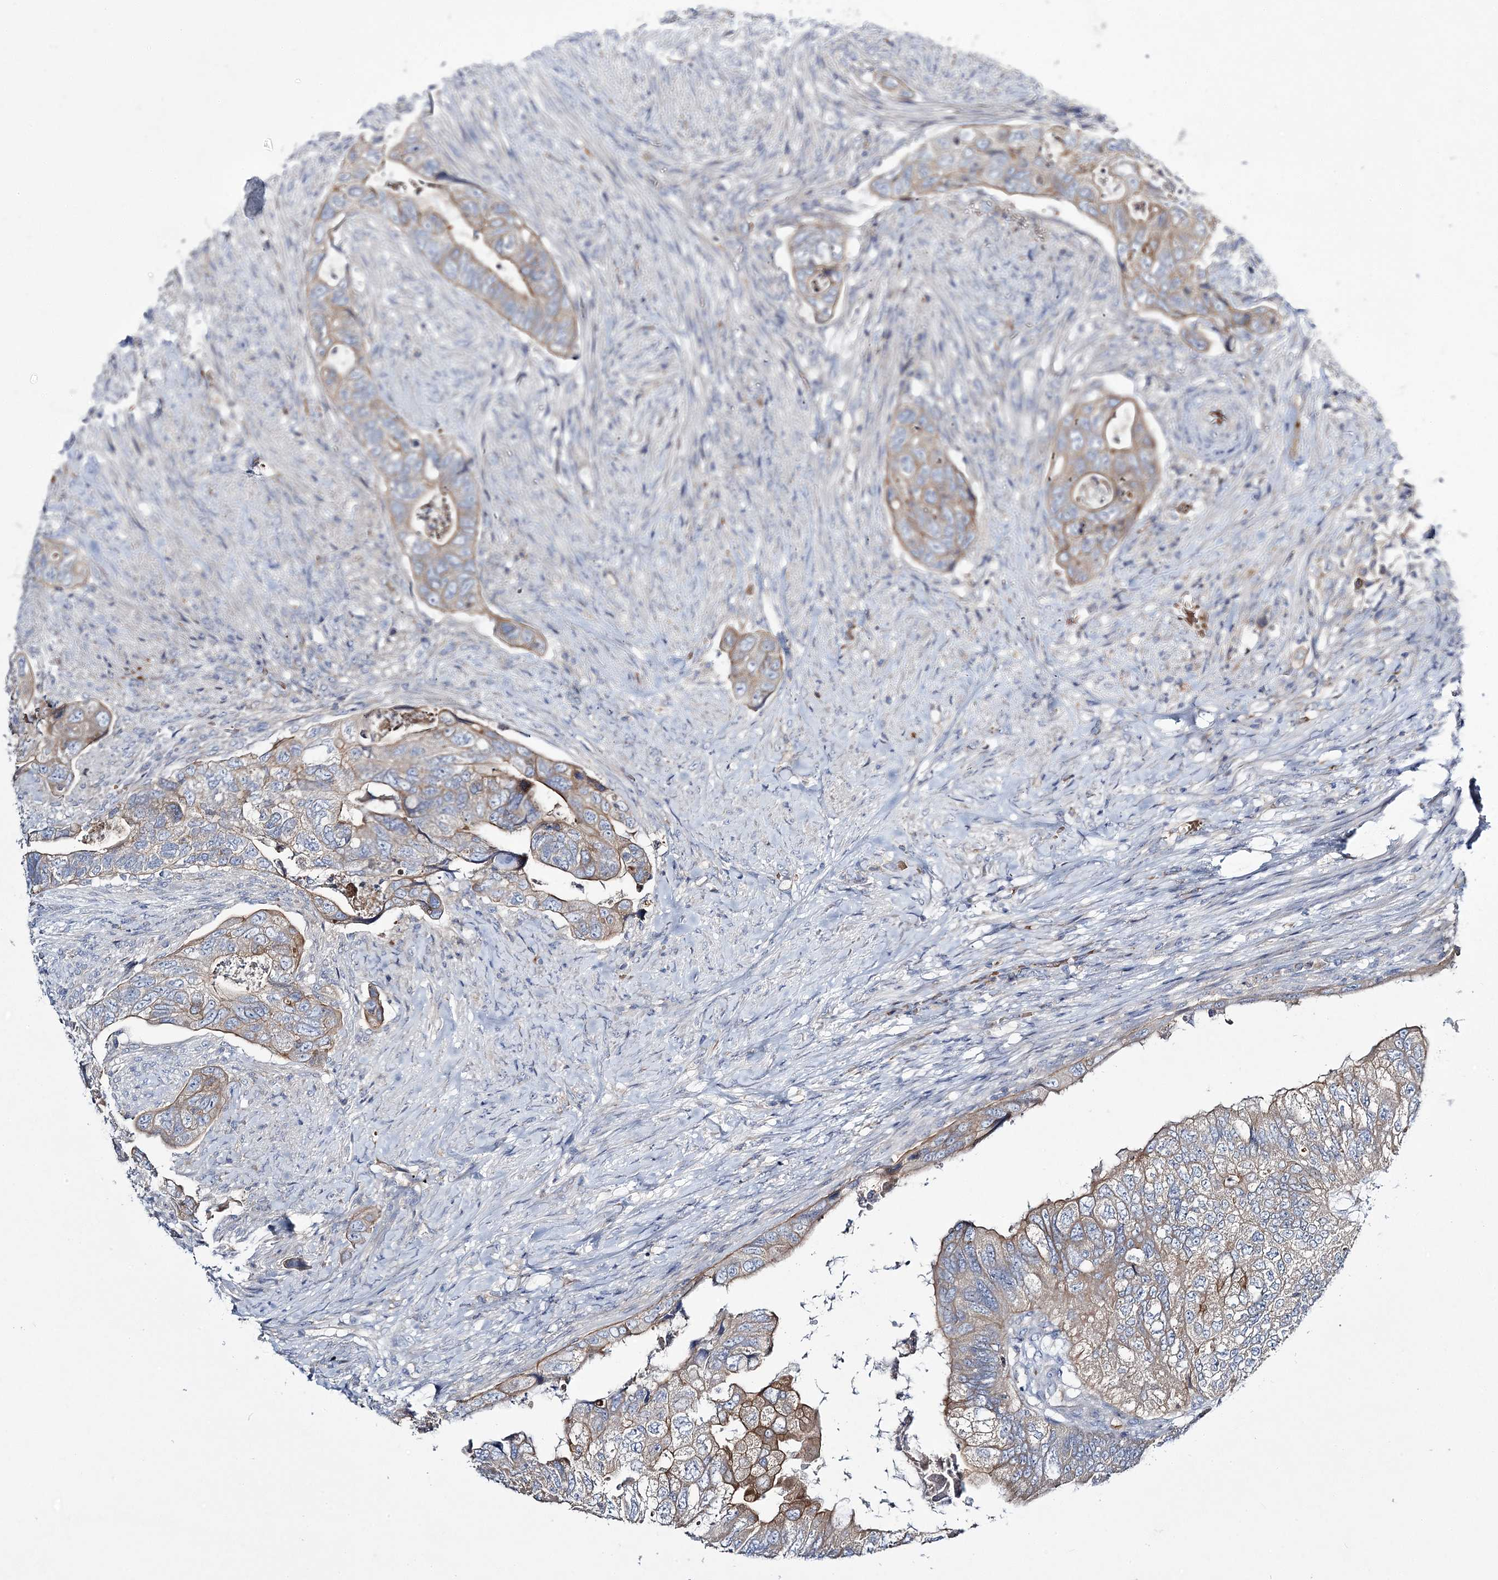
{"staining": {"intensity": "weak", "quantity": "25%-75%", "location": "cytoplasmic/membranous"}, "tissue": "colorectal cancer", "cell_type": "Tumor cells", "image_type": "cancer", "snomed": [{"axis": "morphology", "description": "Adenocarcinoma, NOS"}, {"axis": "topography", "description": "Rectum"}], "caption": "Weak cytoplasmic/membranous positivity for a protein is identified in approximately 25%-75% of tumor cells of colorectal cancer (adenocarcinoma) using immunohistochemistry (IHC).", "gene": "ATP11B", "patient": {"sex": "male", "age": 63}}